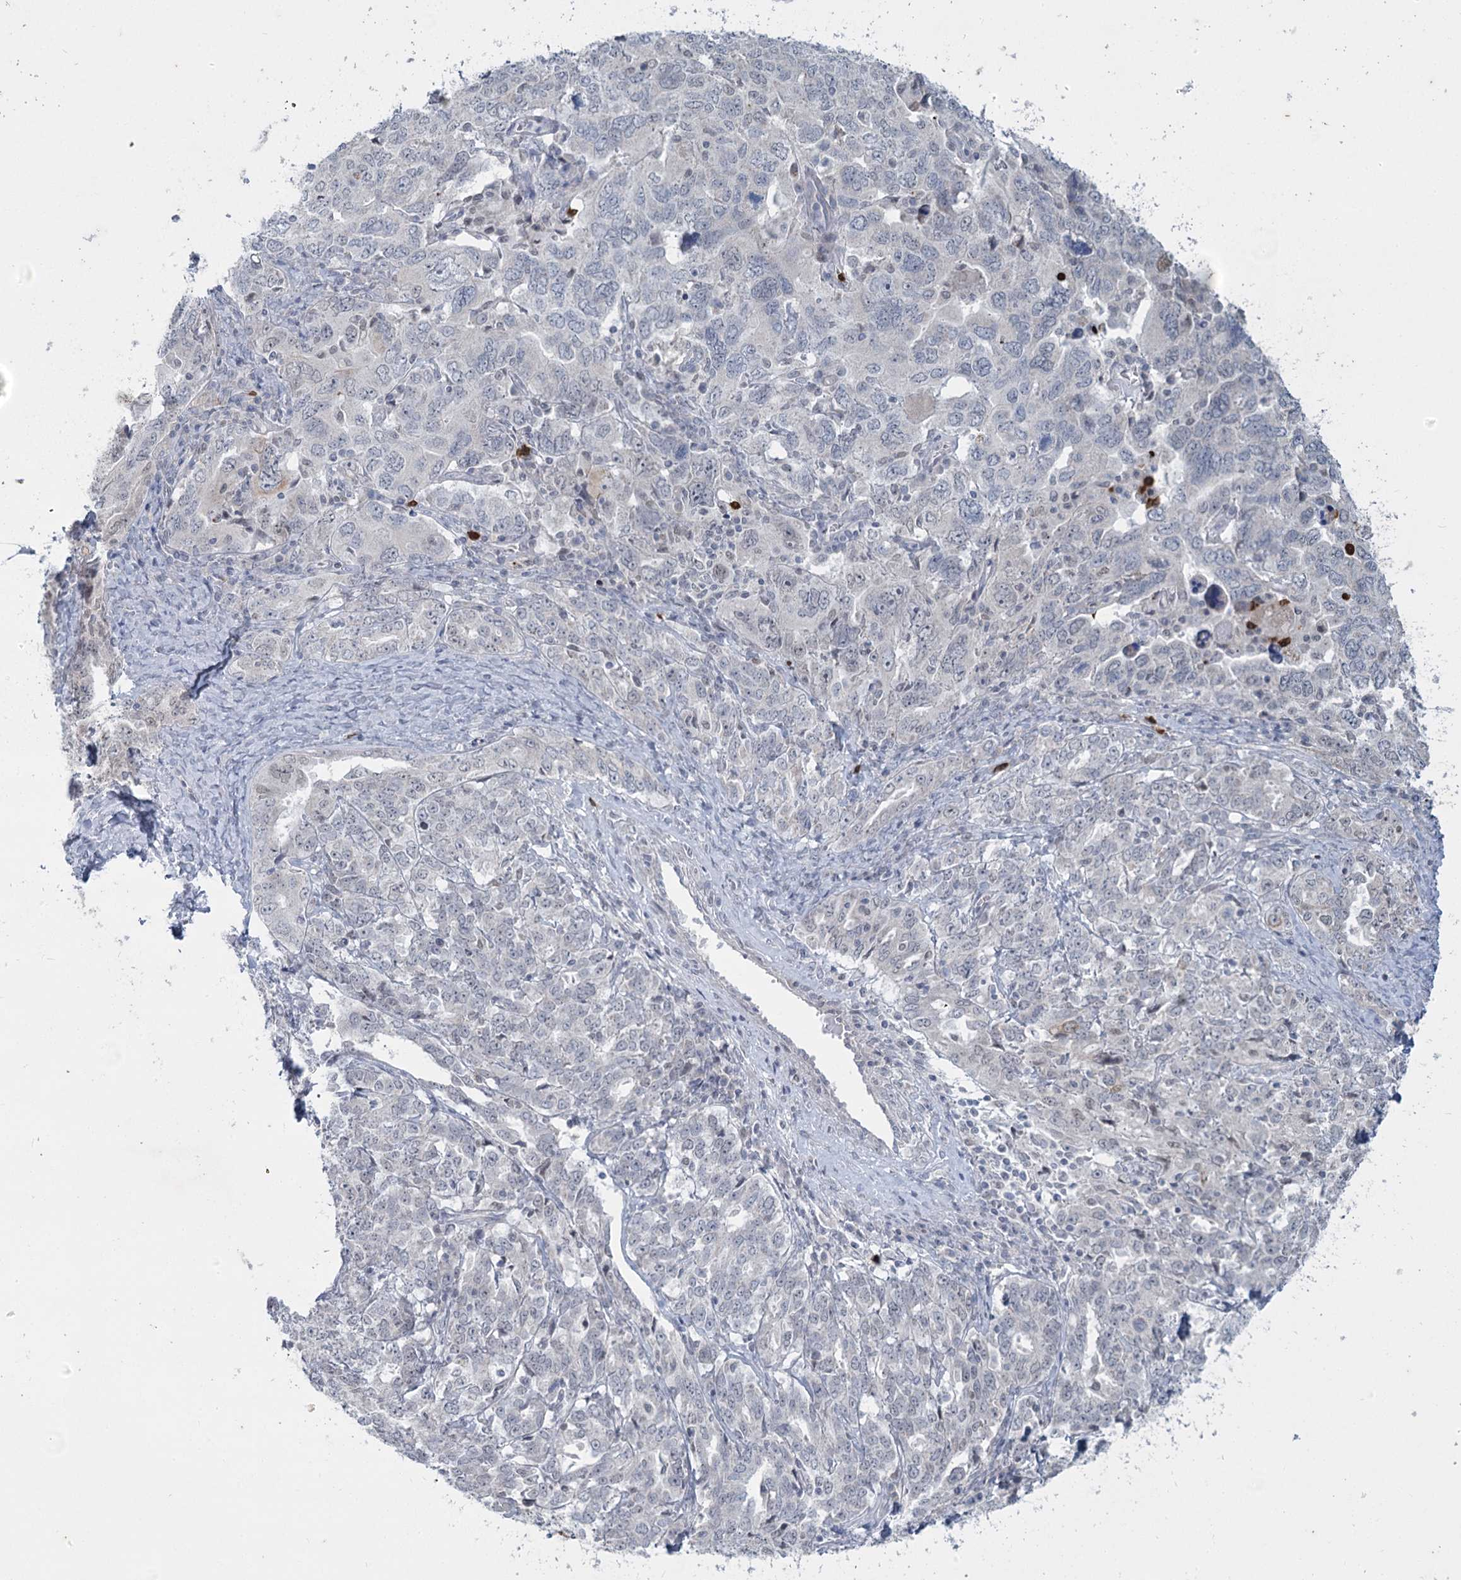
{"staining": {"intensity": "negative", "quantity": "none", "location": "none"}, "tissue": "ovarian cancer", "cell_type": "Tumor cells", "image_type": "cancer", "snomed": [{"axis": "morphology", "description": "Carcinoma, endometroid"}, {"axis": "topography", "description": "Ovary"}], "caption": "Immunohistochemistry (IHC) image of ovarian endometroid carcinoma stained for a protein (brown), which demonstrates no positivity in tumor cells. (Brightfield microscopy of DAB IHC at high magnification).", "gene": "ABITRAM", "patient": {"sex": "female", "age": 62}}